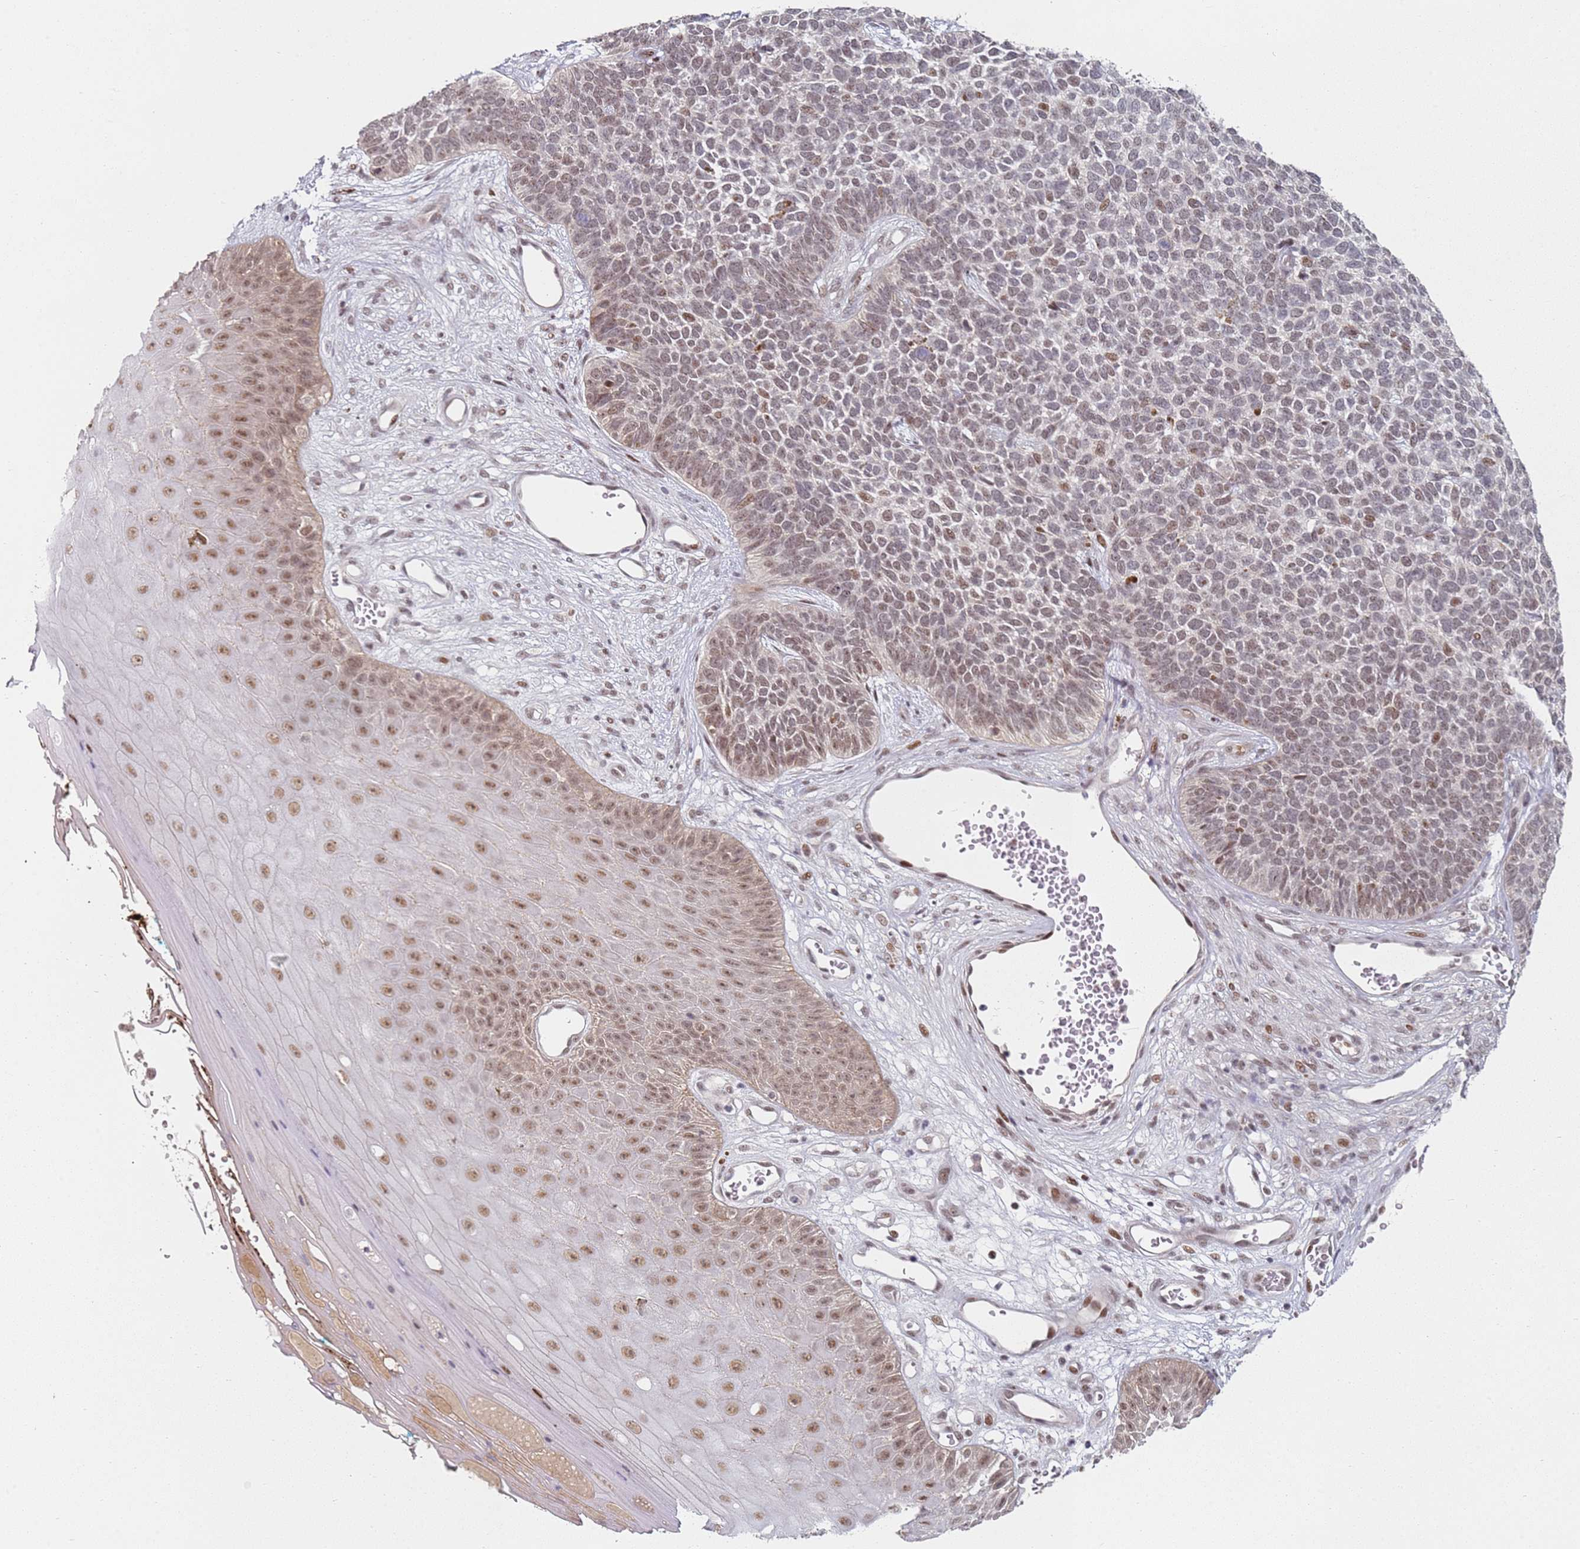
{"staining": {"intensity": "moderate", "quantity": "25%-75%", "location": "nuclear"}, "tissue": "skin cancer", "cell_type": "Tumor cells", "image_type": "cancer", "snomed": [{"axis": "morphology", "description": "Basal cell carcinoma"}, {"axis": "topography", "description": "Skin"}], "caption": "Protein staining of basal cell carcinoma (skin) tissue reveals moderate nuclear staining in approximately 25%-75% of tumor cells. The staining was performed using DAB (3,3'-diaminobenzidine), with brown indicating positive protein expression. Nuclei are stained blue with hematoxylin.", "gene": "ATF6B", "patient": {"sex": "female", "age": 84}}